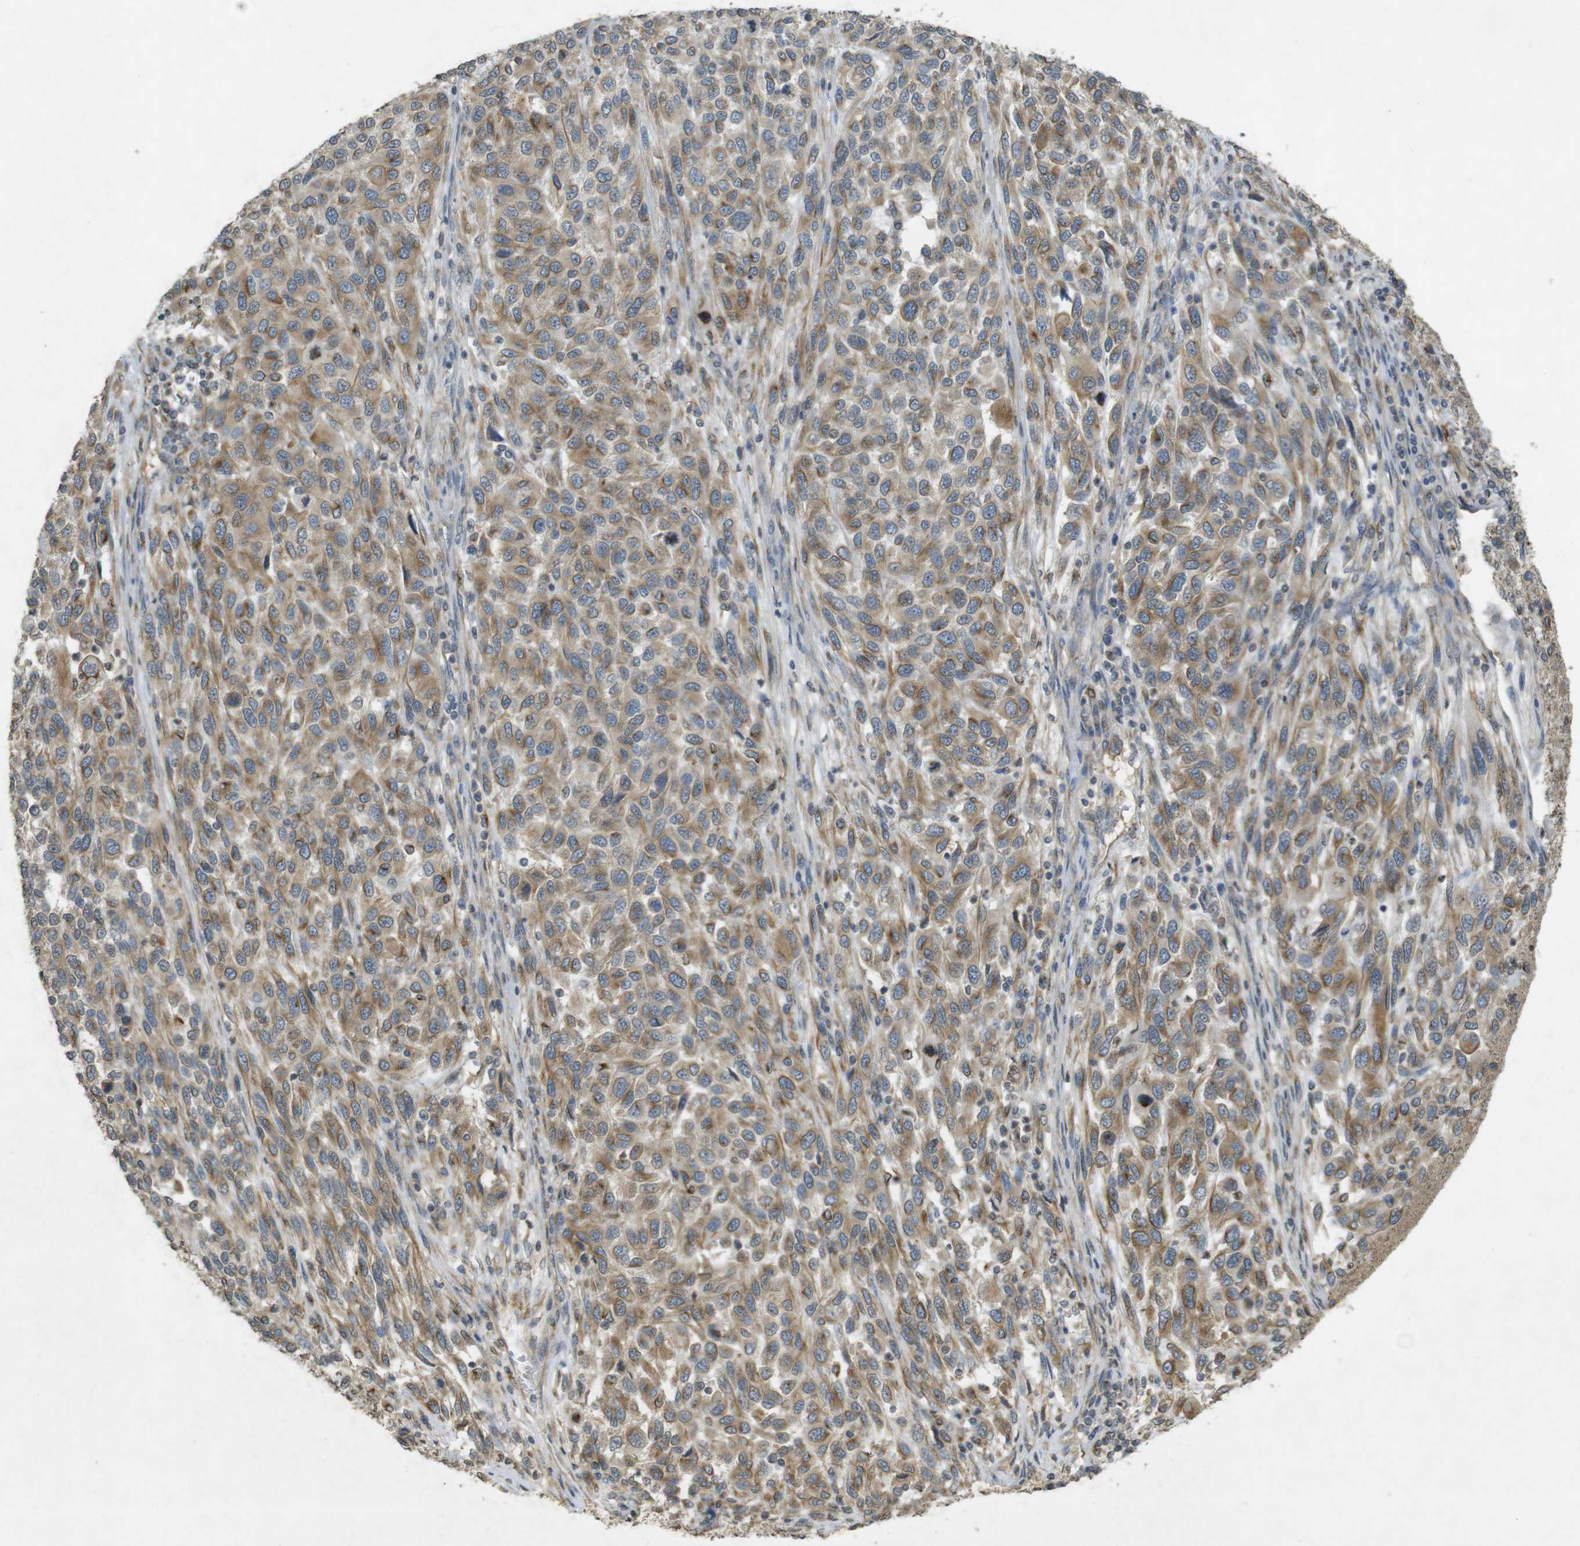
{"staining": {"intensity": "moderate", "quantity": ">75%", "location": "cytoplasmic/membranous"}, "tissue": "melanoma", "cell_type": "Tumor cells", "image_type": "cancer", "snomed": [{"axis": "morphology", "description": "Malignant melanoma, Metastatic site"}, {"axis": "topography", "description": "Lymph node"}], "caption": "This photomicrograph exhibits malignant melanoma (metastatic site) stained with immunohistochemistry (IHC) to label a protein in brown. The cytoplasmic/membranous of tumor cells show moderate positivity for the protein. Nuclei are counter-stained blue.", "gene": "KIF5B", "patient": {"sex": "male", "age": 61}}